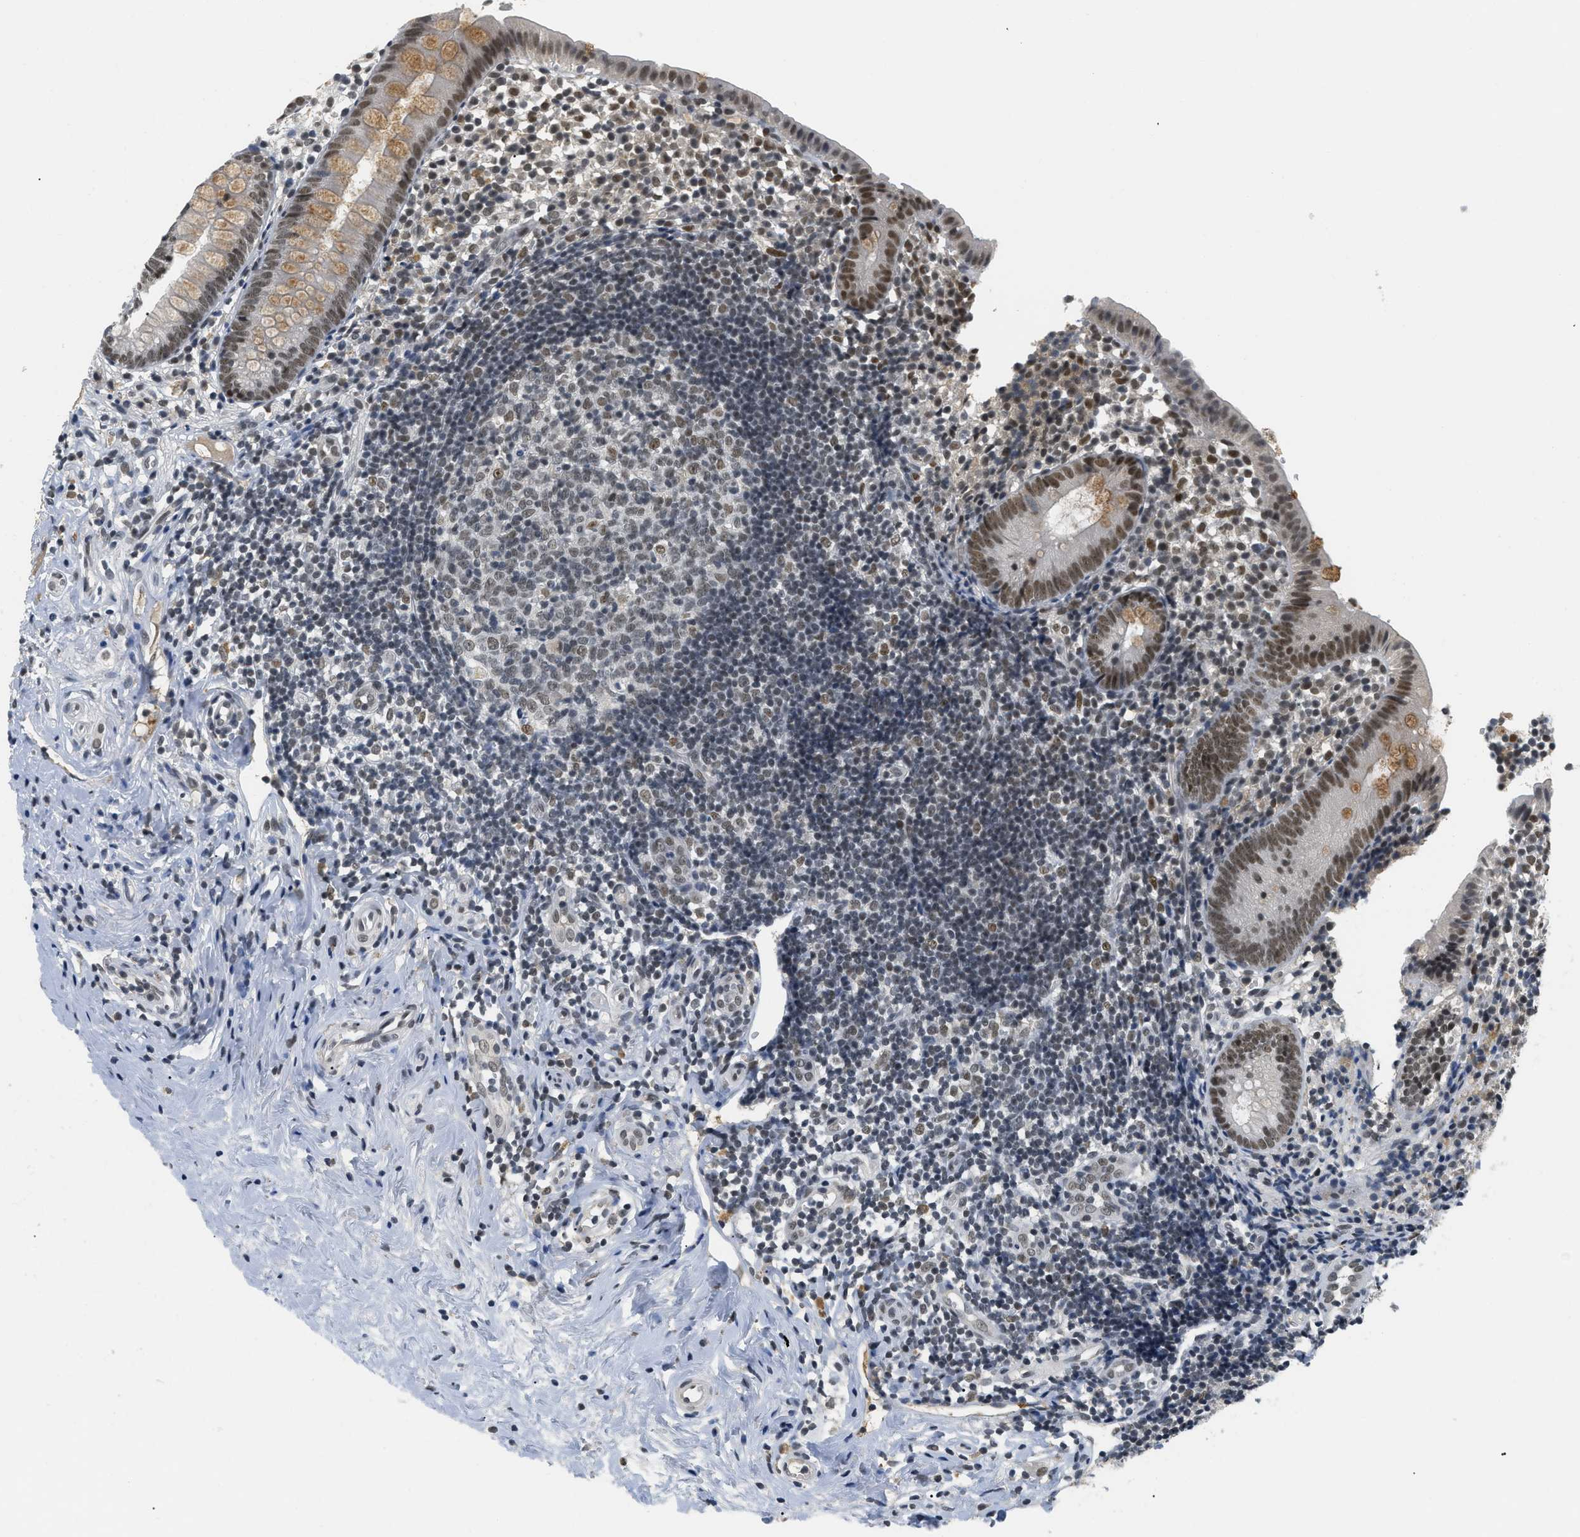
{"staining": {"intensity": "moderate", "quantity": "25%-75%", "location": "cytoplasmic/membranous,nuclear"}, "tissue": "appendix", "cell_type": "Glandular cells", "image_type": "normal", "snomed": [{"axis": "morphology", "description": "Normal tissue, NOS"}, {"axis": "topography", "description": "Appendix"}], "caption": "Appendix stained for a protein displays moderate cytoplasmic/membranous,nuclear positivity in glandular cells. (IHC, brightfield microscopy, high magnification).", "gene": "MZF1", "patient": {"sex": "female", "age": 20}}